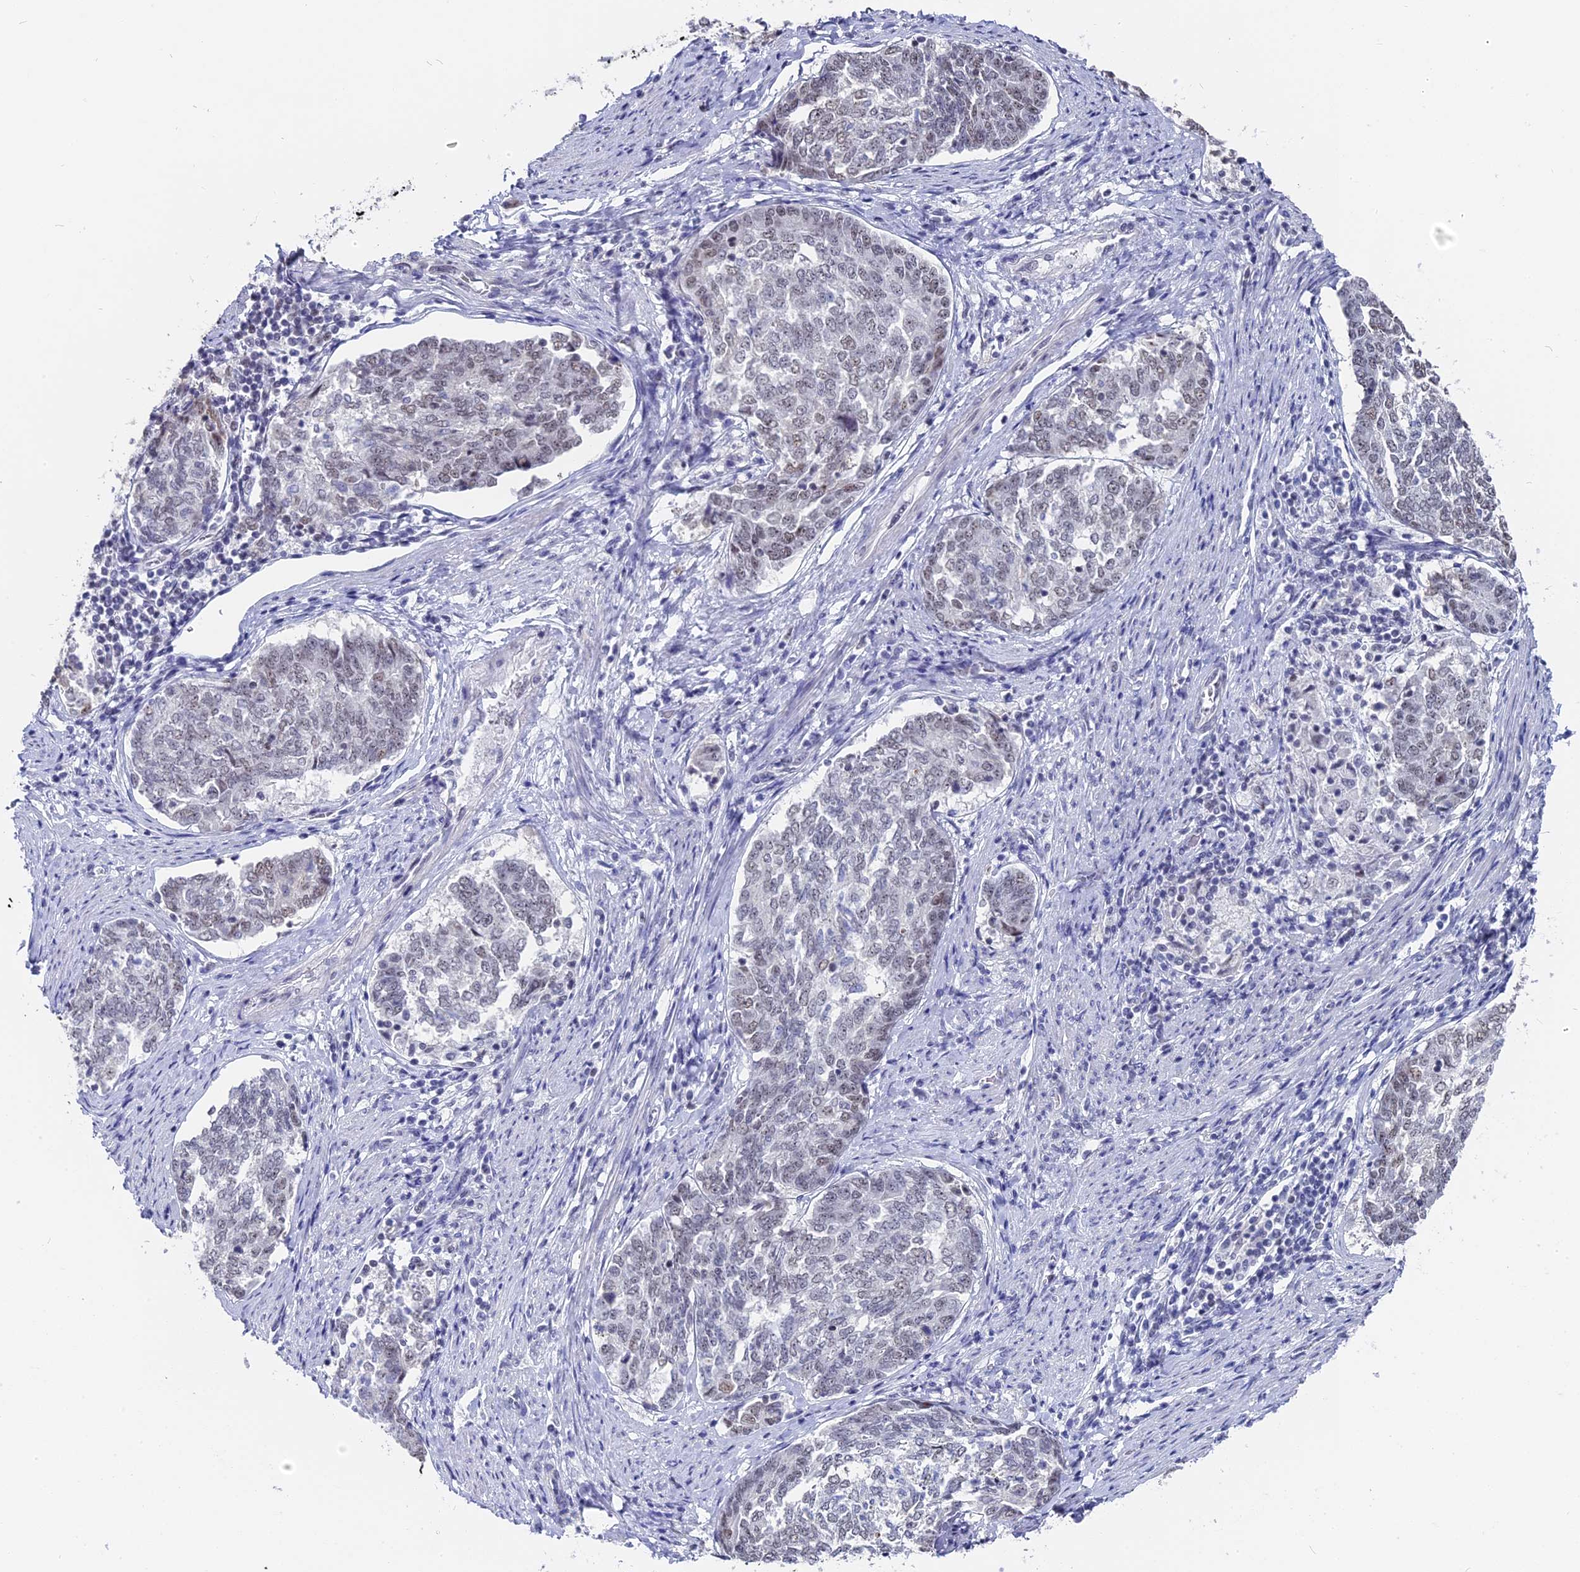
{"staining": {"intensity": "weak", "quantity": "<25%", "location": "nuclear"}, "tissue": "endometrial cancer", "cell_type": "Tumor cells", "image_type": "cancer", "snomed": [{"axis": "morphology", "description": "Adenocarcinoma, NOS"}, {"axis": "topography", "description": "Endometrium"}], "caption": "Immunohistochemistry (IHC) histopathology image of human endometrial cancer (adenocarcinoma) stained for a protein (brown), which reveals no staining in tumor cells.", "gene": "CD2BP2", "patient": {"sex": "female", "age": 80}}